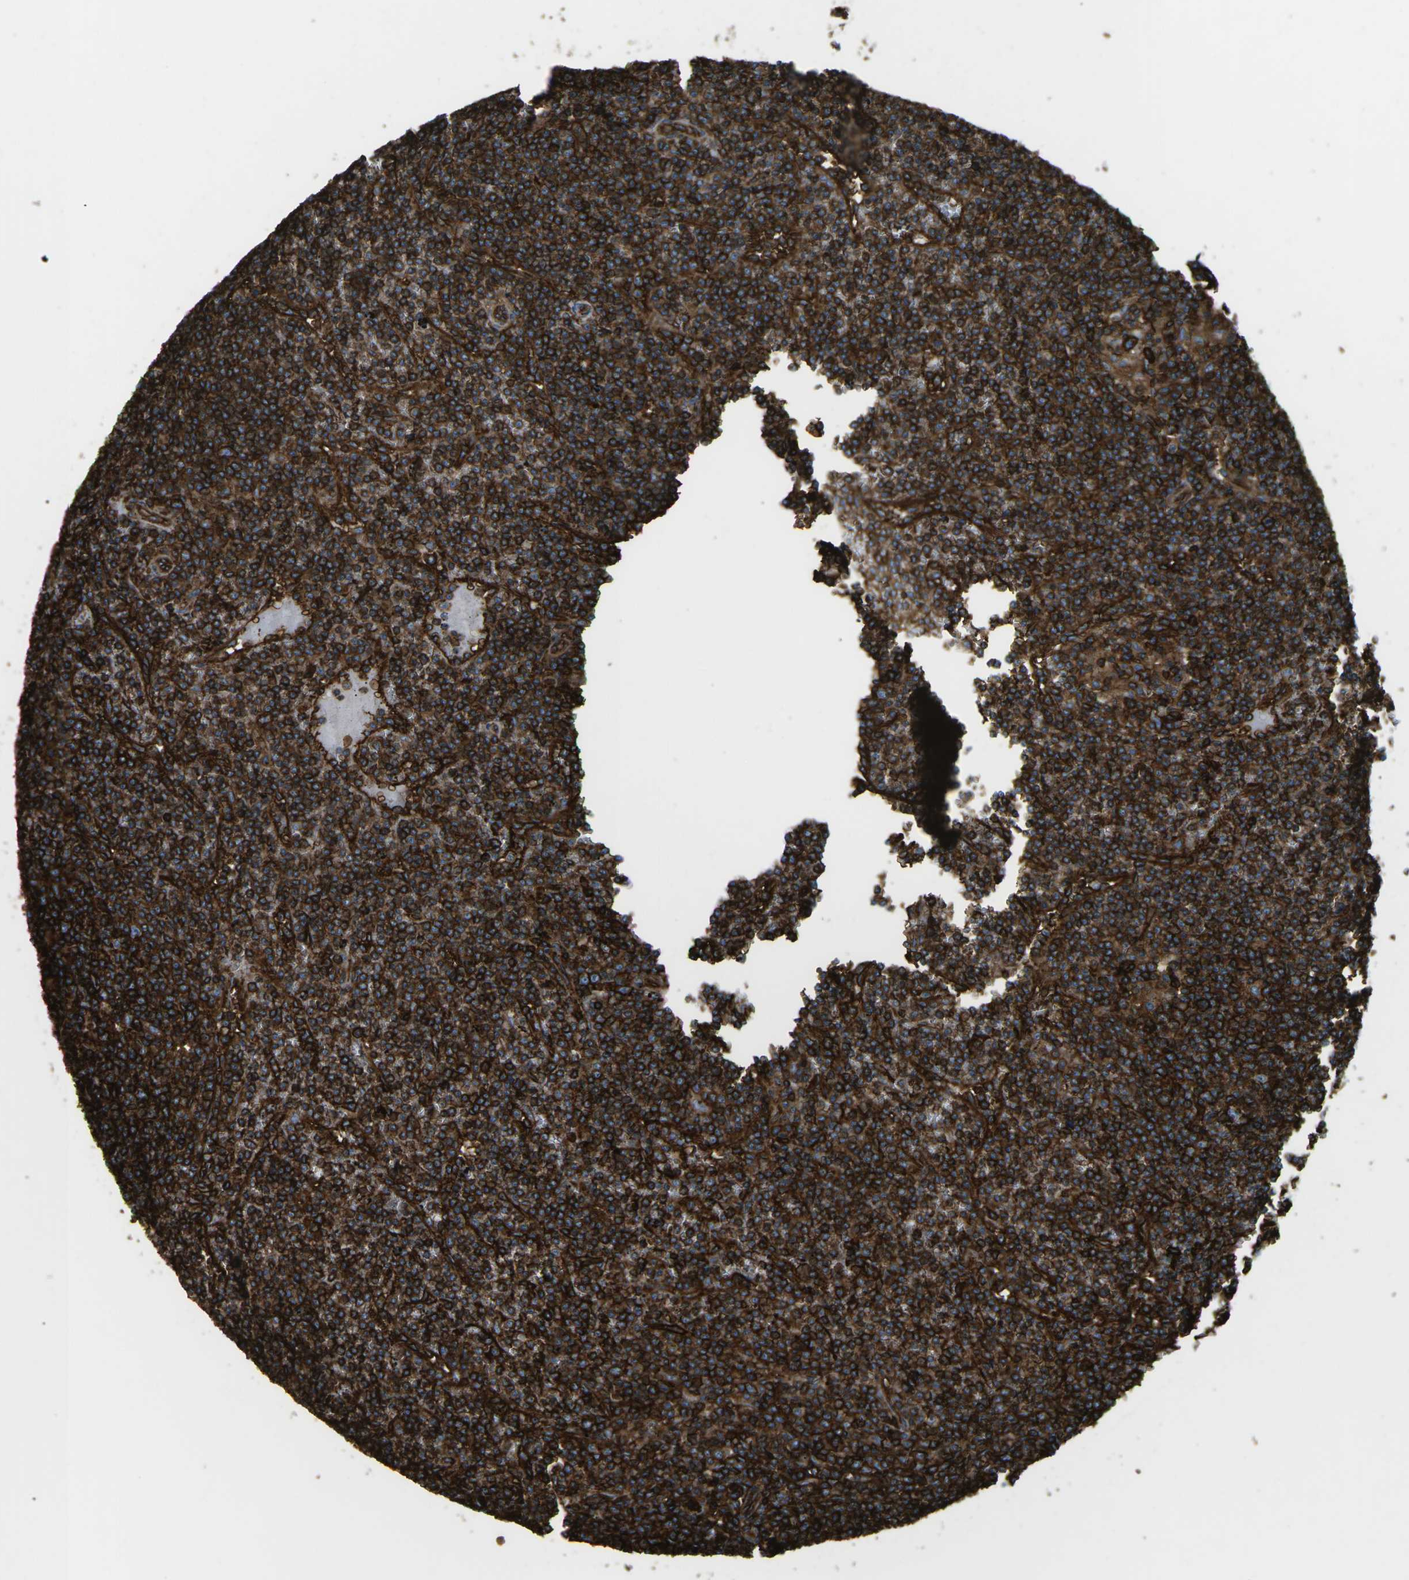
{"staining": {"intensity": "strong", "quantity": ">75%", "location": "cytoplasmic/membranous"}, "tissue": "lymphoma", "cell_type": "Tumor cells", "image_type": "cancer", "snomed": [{"axis": "morphology", "description": "Malignant lymphoma, non-Hodgkin's type, Low grade"}, {"axis": "topography", "description": "Spleen"}], "caption": "Protein expression analysis of human low-grade malignant lymphoma, non-Hodgkin's type reveals strong cytoplasmic/membranous staining in about >75% of tumor cells. (IHC, brightfield microscopy, high magnification).", "gene": "HLA-B", "patient": {"sex": "female", "age": 19}}